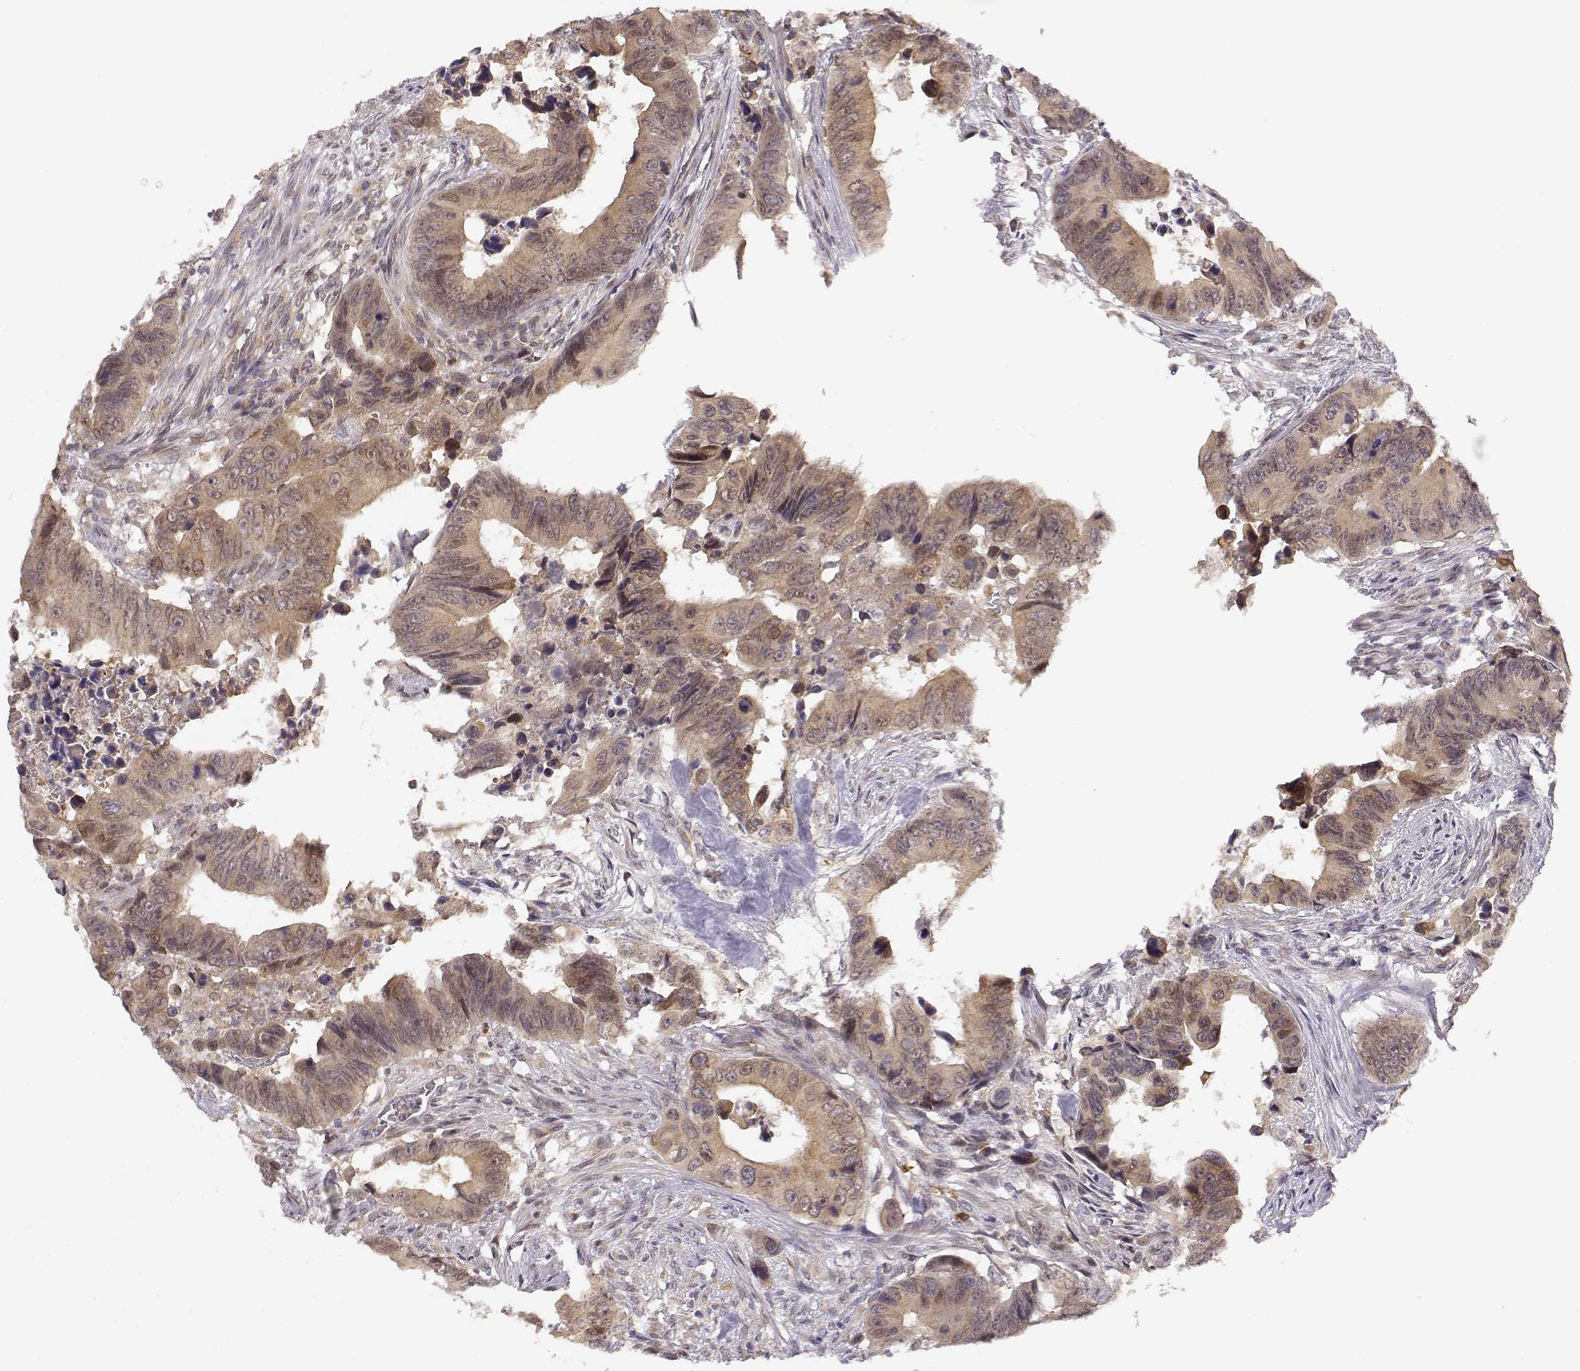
{"staining": {"intensity": "weak", "quantity": ">75%", "location": "cytoplasmic/membranous"}, "tissue": "colorectal cancer", "cell_type": "Tumor cells", "image_type": "cancer", "snomed": [{"axis": "morphology", "description": "Adenocarcinoma, NOS"}, {"axis": "topography", "description": "Colon"}], "caption": "Tumor cells show weak cytoplasmic/membranous positivity in about >75% of cells in colorectal cancer (adenocarcinoma).", "gene": "ERGIC2", "patient": {"sex": "female", "age": 87}}